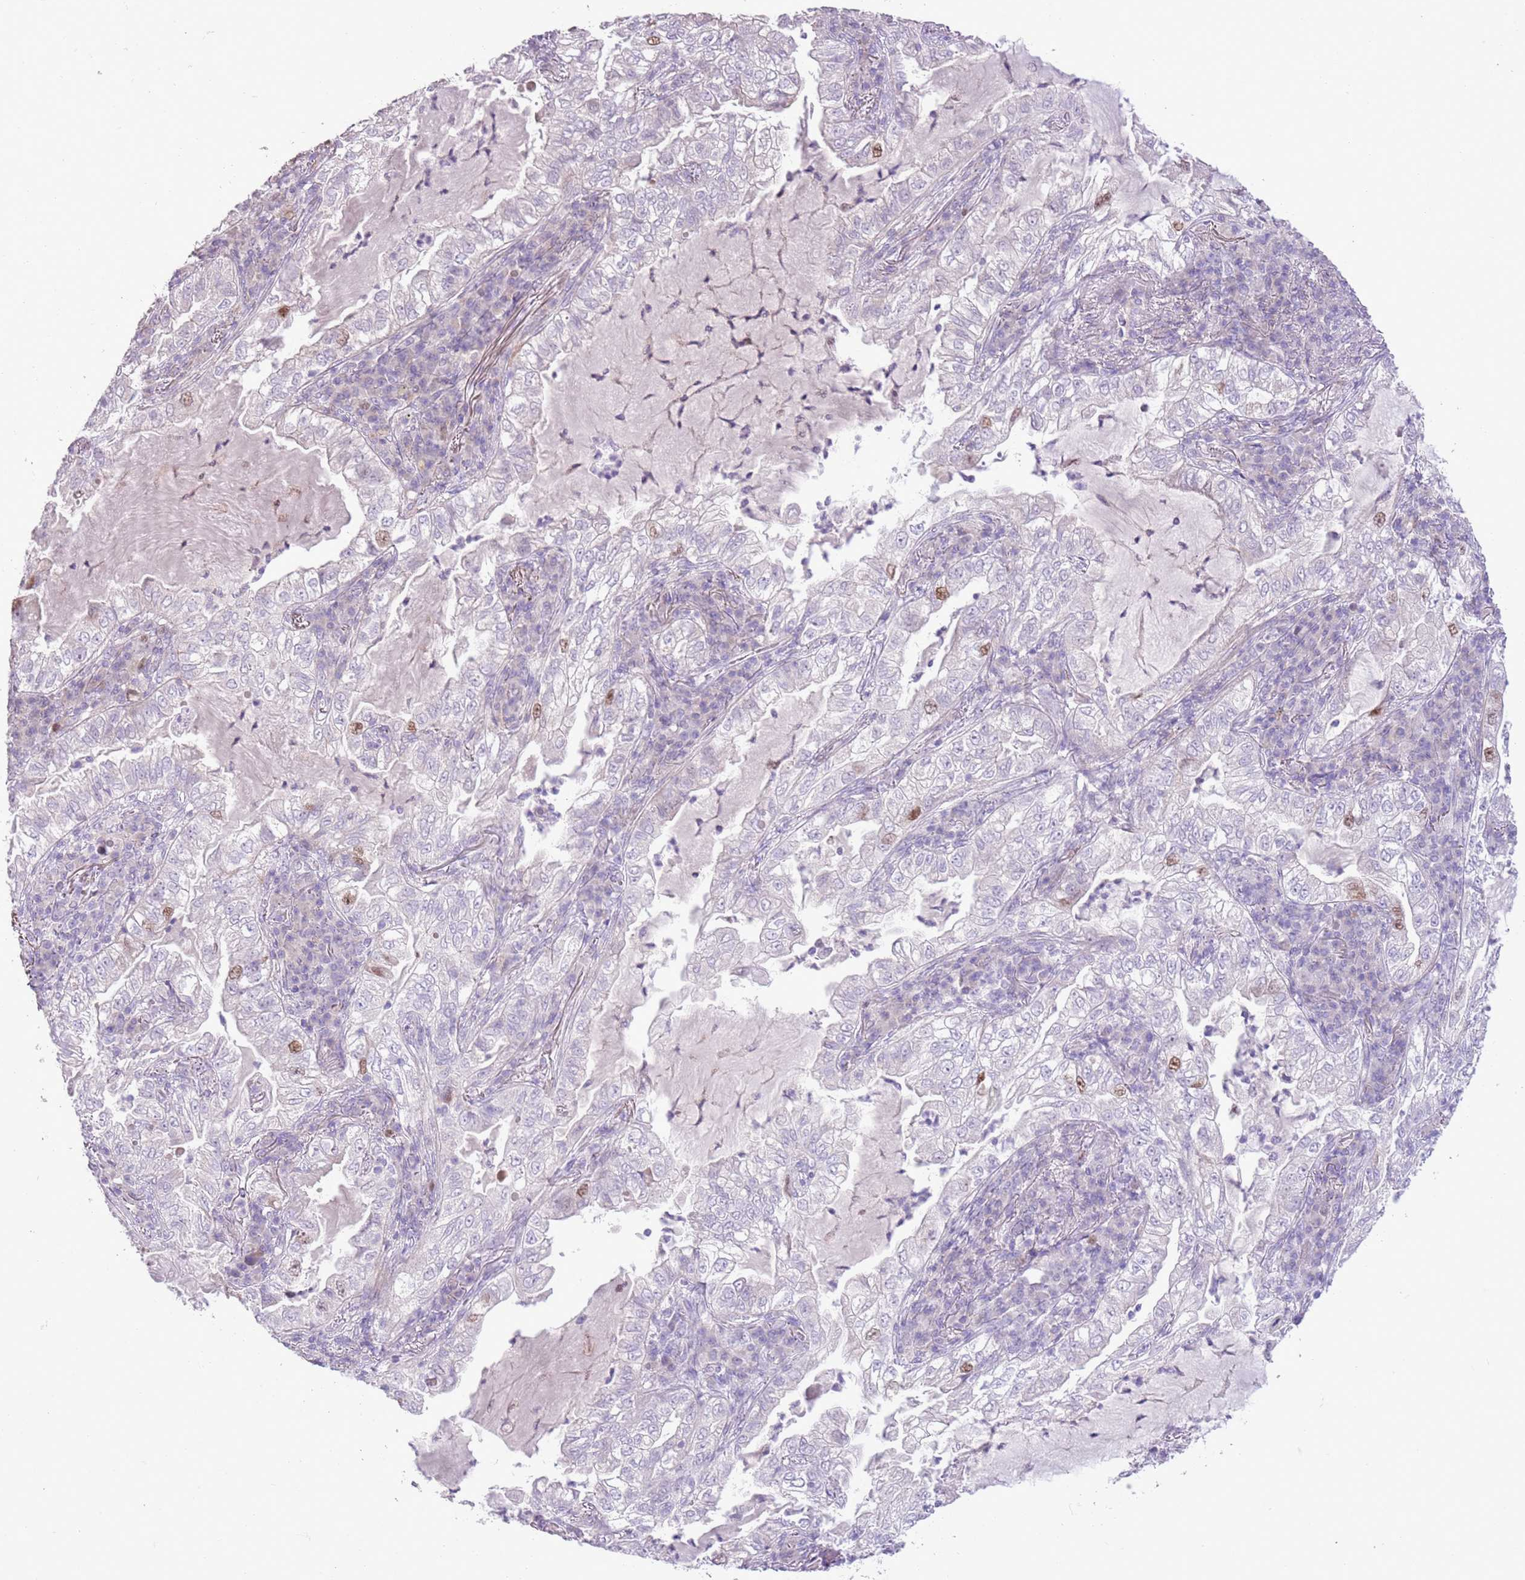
{"staining": {"intensity": "moderate", "quantity": "<25%", "location": "nuclear"}, "tissue": "lung cancer", "cell_type": "Tumor cells", "image_type": "cancer", "snomed": [{"axis": "morphology", "description": "Adenocarcinoma, NOS"}, {"axis": "topography", "description": "Lung"}], "caption": "The photomicrograph reveals a brown stain indicating the presence of a protein in the nuclear of tumor cells in lung cancer (adenocarcinoma).", "gene": "GMNN", "patient": {"sex": "female", "age": 73}}